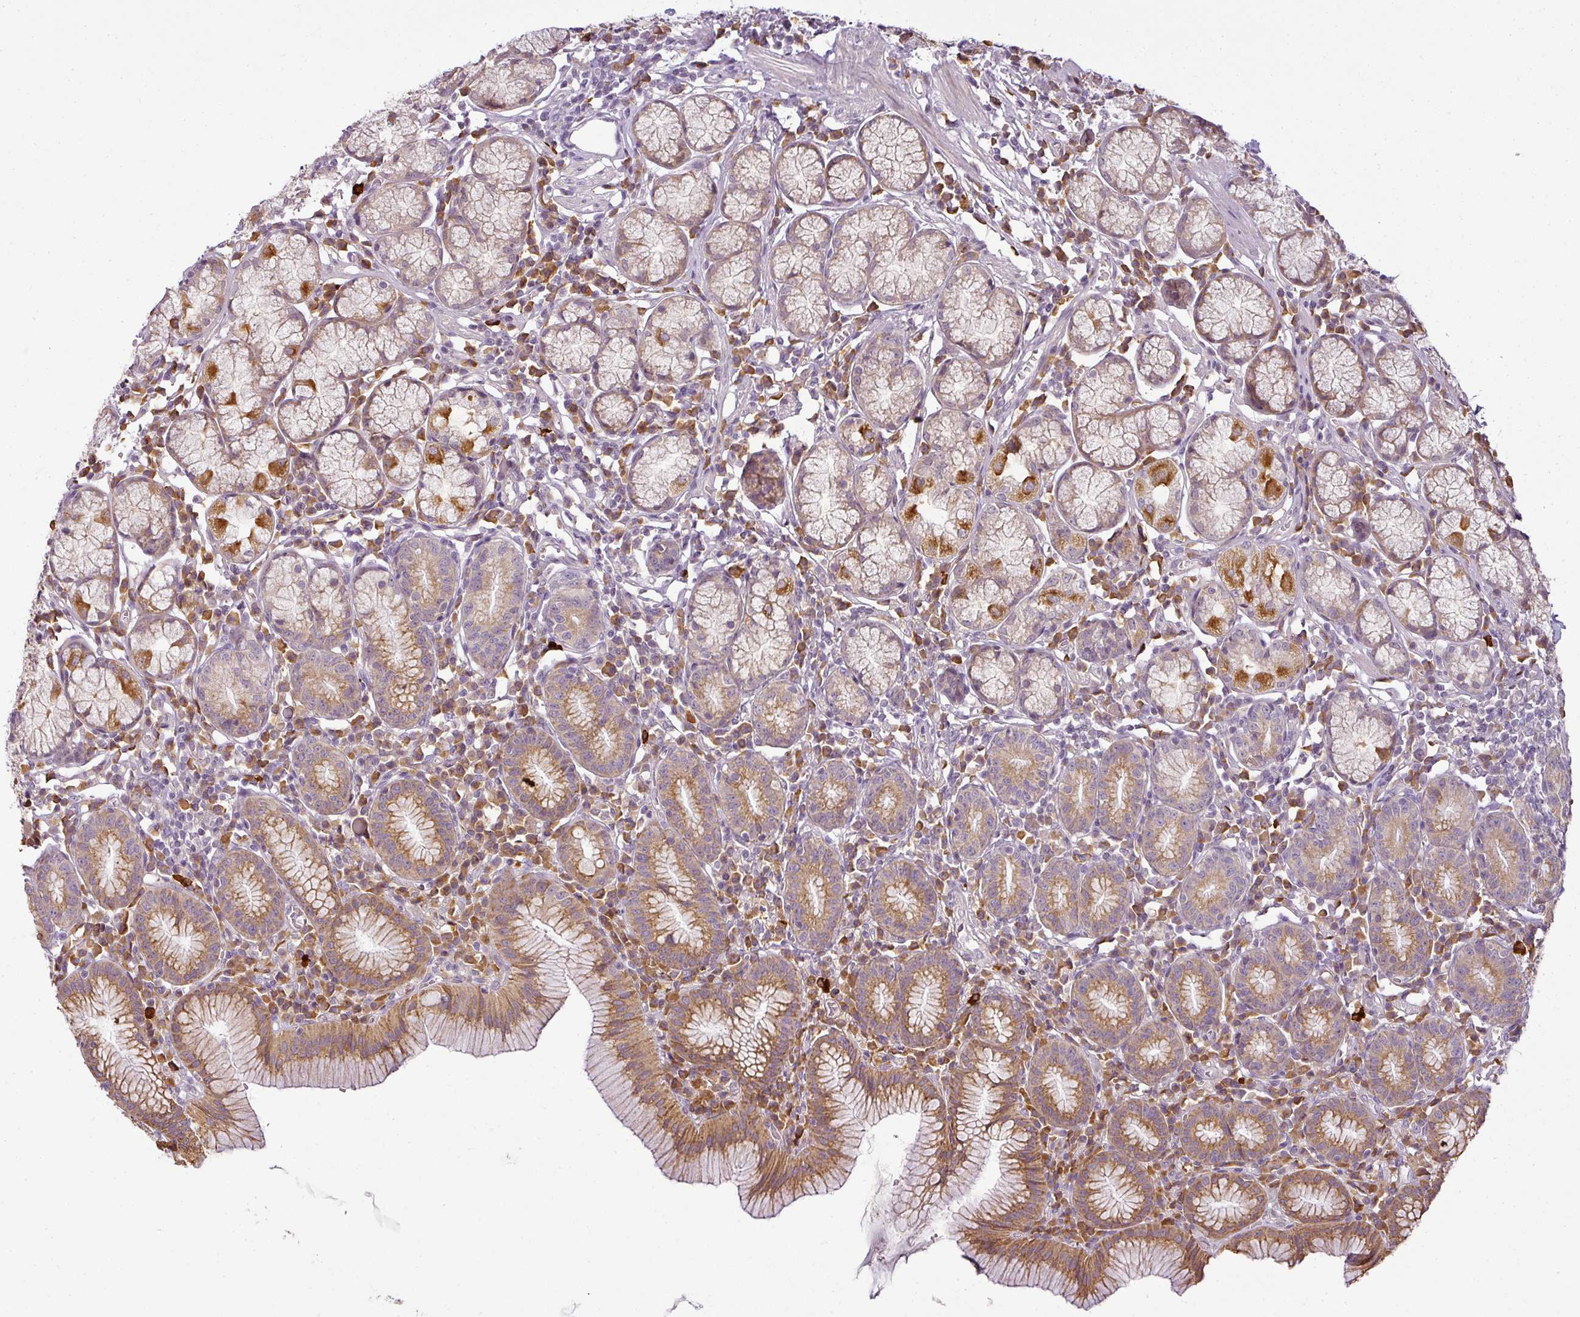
{"staining": {"intensity": "moderate", "quantity": "25%-75%", "location": "cytoplasmic/membranous"}, "tissue": "stomach", "cell_type": "Glandular cells", "image_type": "normal", "snomed": [{"axis": "morphology", "description": "Normal tissue, NOS"}, {"axis": "topography", "description": "Stomach"}], "caption": "Normal stomach shows moderate cytoplasmic/membranous expression in approximately 25%-75% of glandular cells.", "gene": "LY75", "patient": {"sex": "male", "age": 55}}